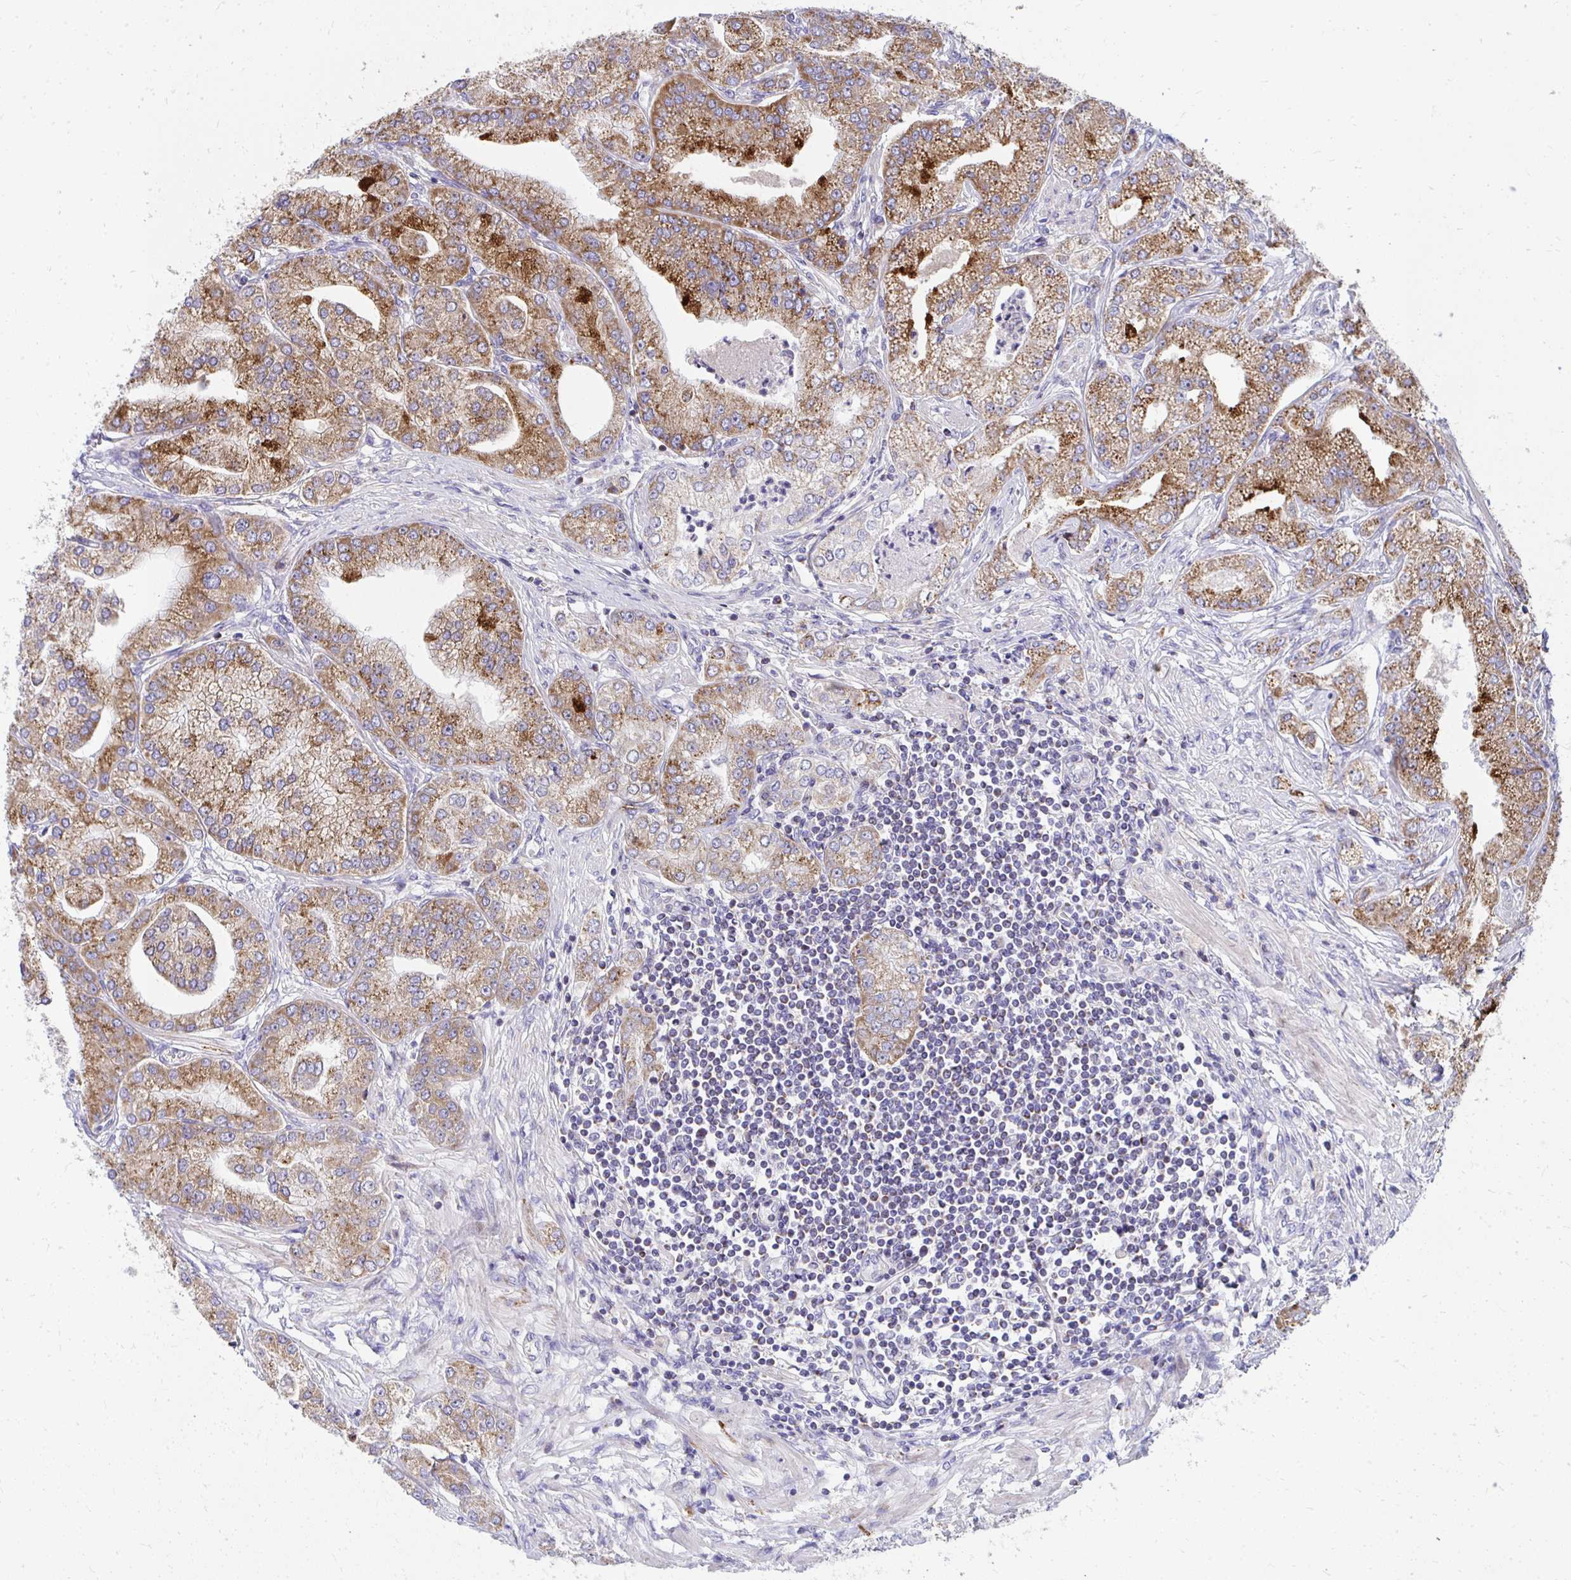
{"staining": {"intensity": "moderate", "quantity": ">75%", "location": "cytoplasmic/membranous"}, "tissue": "prostate cancer", "cell_type": "Tumor cells", "image_type": "cancer", "snomed": [{"axis": "morphology", "description": "Adenocarcinoma, High grade"}, {"axis": "topography", "description": "Prostate"}], "caption": "Immunohistochemical staining of high-grade adenocarcinoma (prostate) reveals medium levels of moderate cytoplasmic/membranous protein staining in about >75% of tumor cells.", "gene": "IL37", "patient": {"sex": "male", "age": 61}}